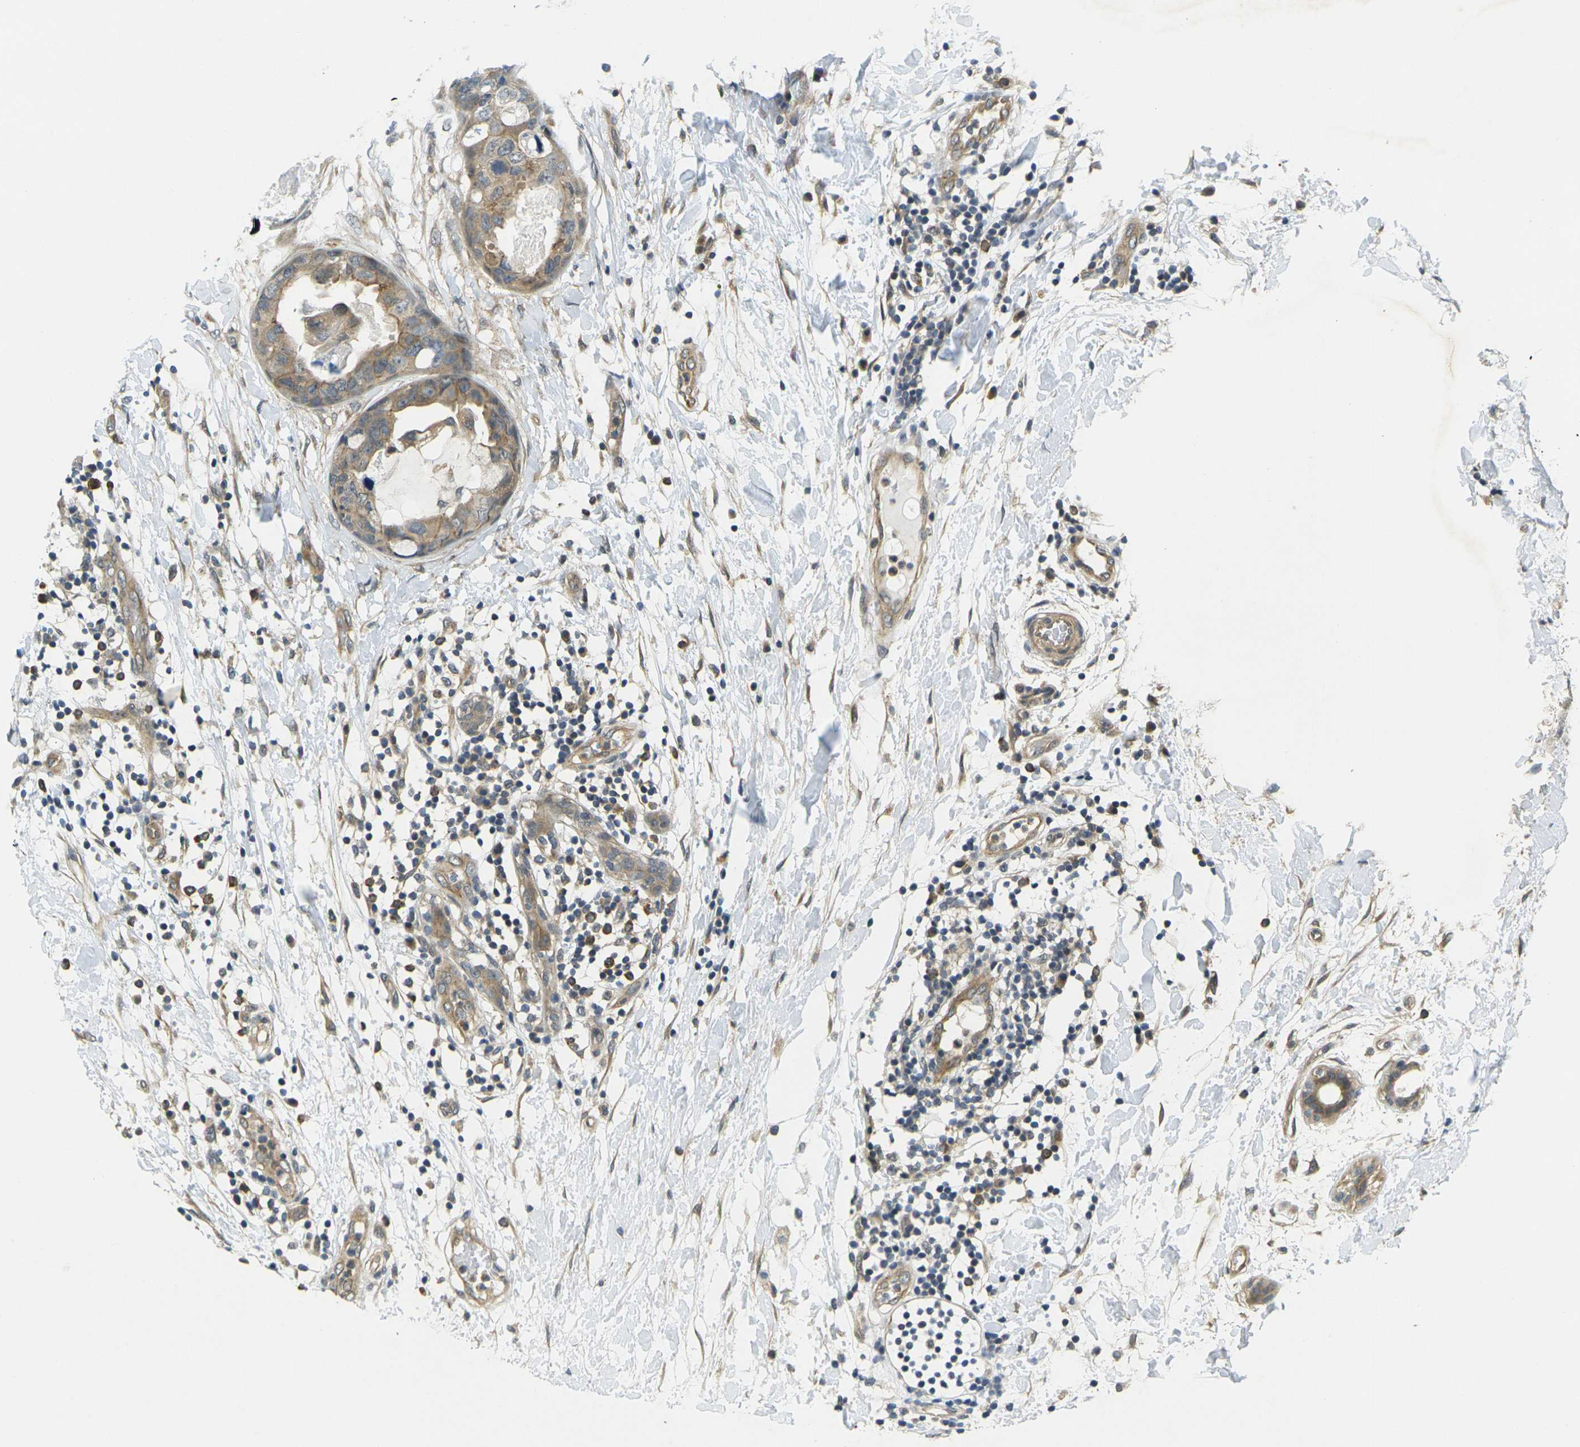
{"staining": {"intensity": "moderate", "quantity": ">75%", "location": "cytoplasmic/membranous"}, "tissue": "breast cancer", "cell_type": "Tumor cells", "image_type": "cancer", "snomed": [{"axis": "morphology", "description": "Duct carcinoma"}, {"axis": "topography", "description": "Breast"}], "caption": "This histopathology image reveals immunohistochemistry staining of human breast cancer, with medium moderate cytoplasmic/membranous staining in approximately >75% of tumor cells.", "gene": "KCTD10", "patient": {"sex": "female", "age": 40}}